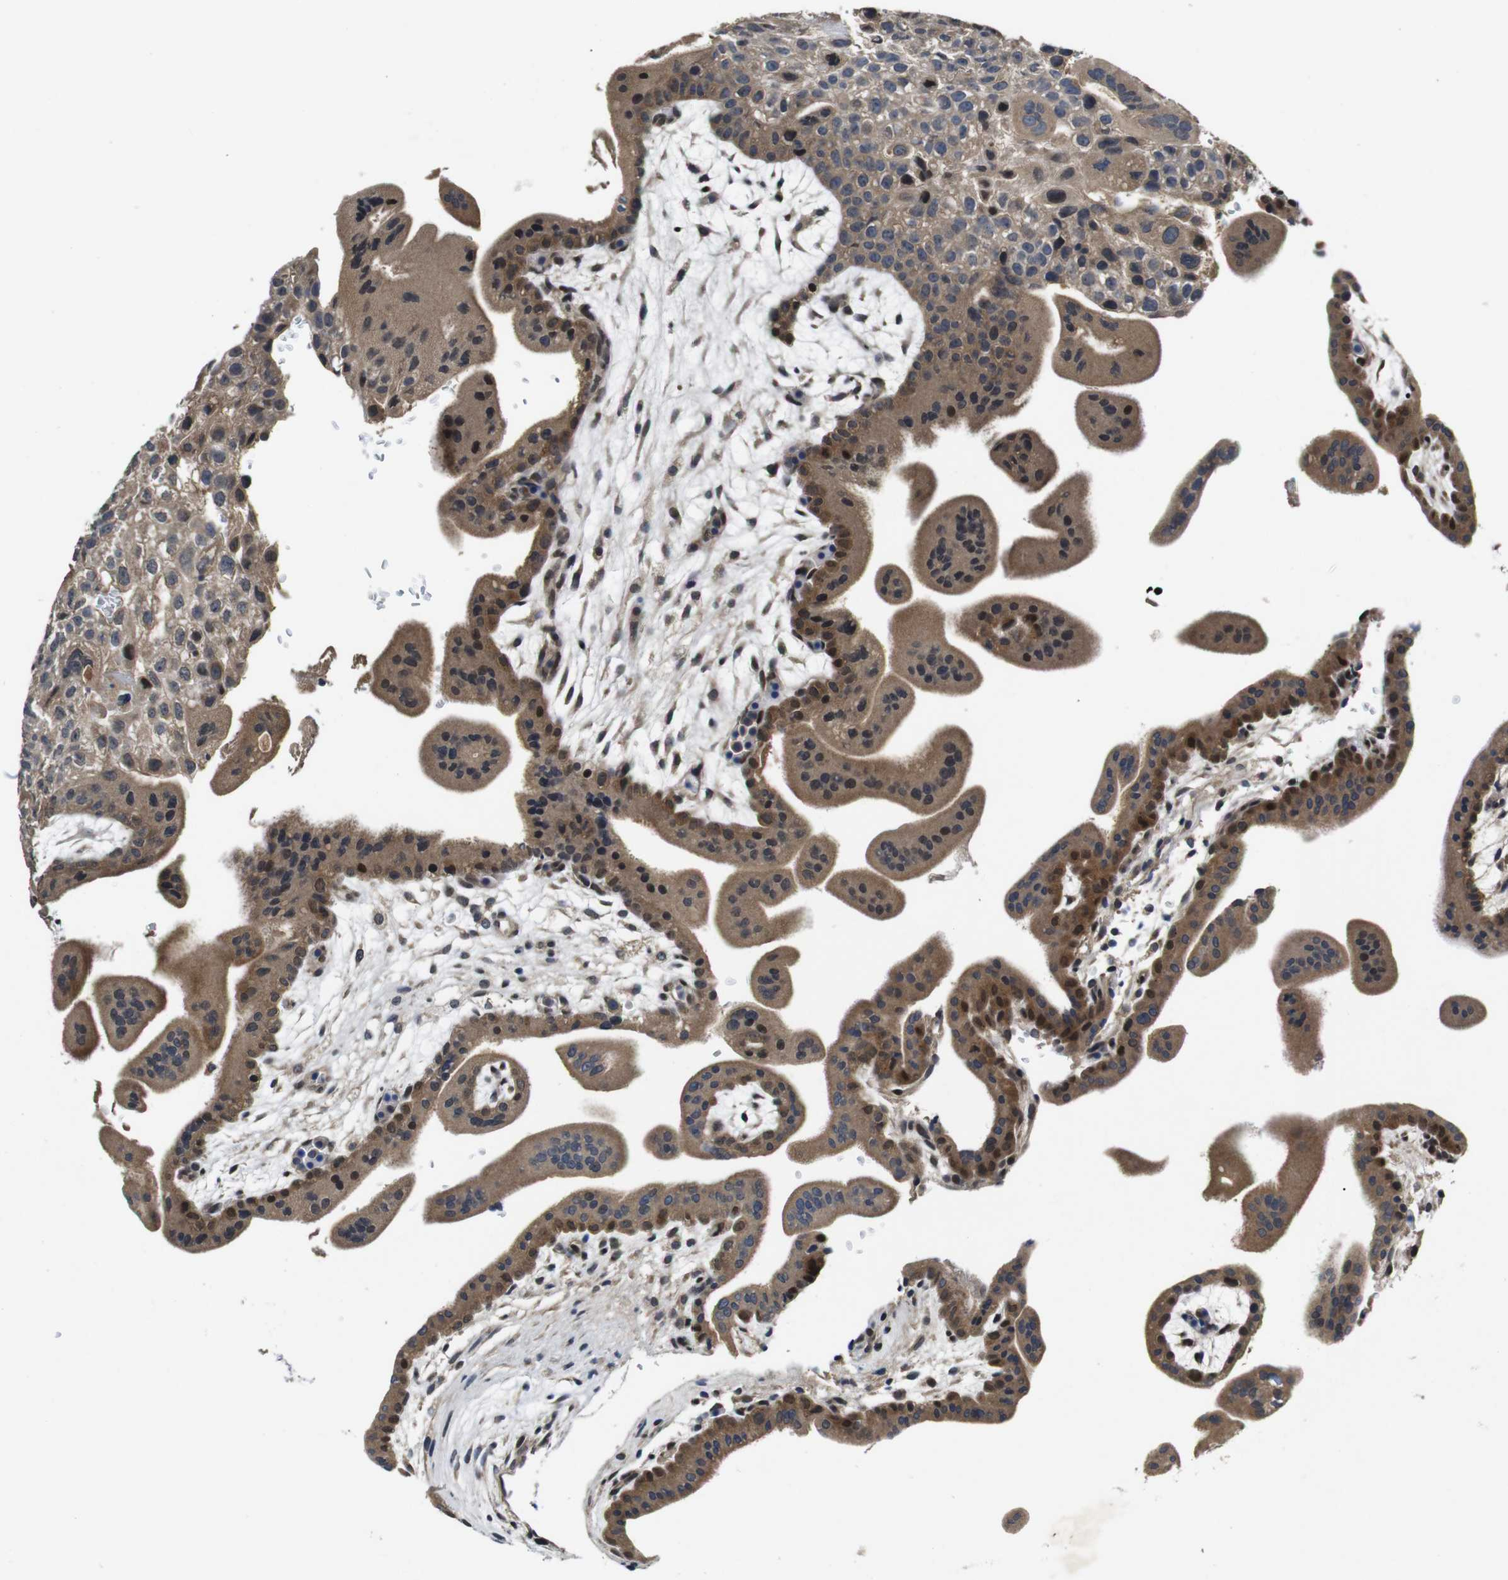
{"staining": {"intensity": "moderate", "quantity": ">75%", "location": "cytoplasmic/membranous,nuclear"}, "tissue": "placenta", "cell_type": "Trophoblastic cells", "image_type": "normal", "snomed": [{"axis": "morphology", "description": "Normal tissue, NOS"}, {"axis": "topography", "description": "Placenta"}], "caption": "A brown stain shows moderate cytoplasmic/membranous,nuclear expression of a protein in trophoblastic cells of unremarkable placenta. (DAB (3,3'-diaminobenzidine) IHC, brown staining for protein, blue staining for nuclei).", "gene": "ZBTB46", "patient": {"sex": "female", "age": 35}}